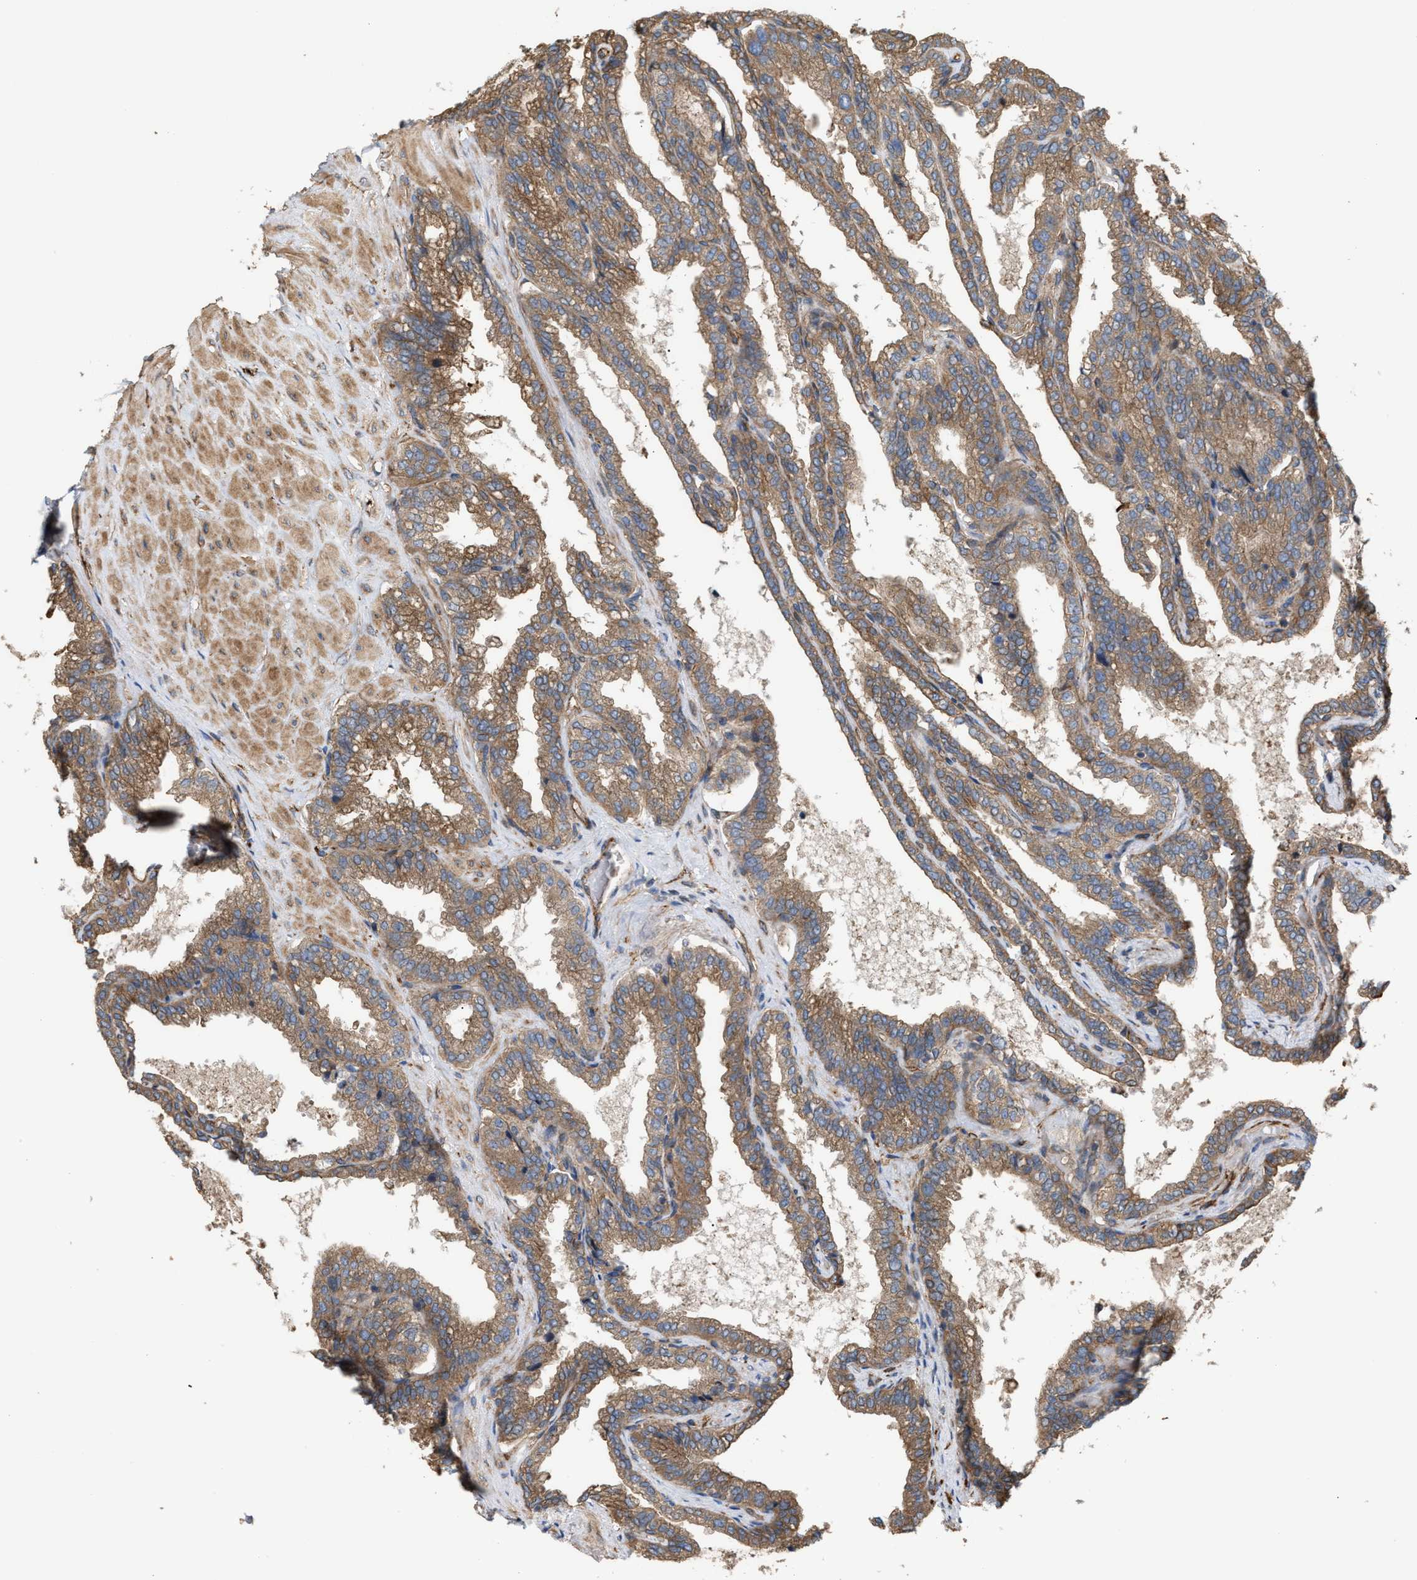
{"staining": {"intensity": "moderate", "quantity": ">75%", "location": "cytoplasmic/membranous"}, "tissue": "seminal vesicle", "cell_type": "Glandular cells", "image_type": "normal", "snomed": [{"axis": "morphology", "description": "Normal tissue, NOS"}, {"axis": "topography", "description": "Seminal veicle"}], "caption": "This image exhibits immunohistochemistry (IHC) staining of benign seminal vesicle, with medium moderate cytoplasmic/membranous staining in about >75% of glandular cells.", "gene": "EPS15L1", "patient": {"sex": "male", "age": 46}}